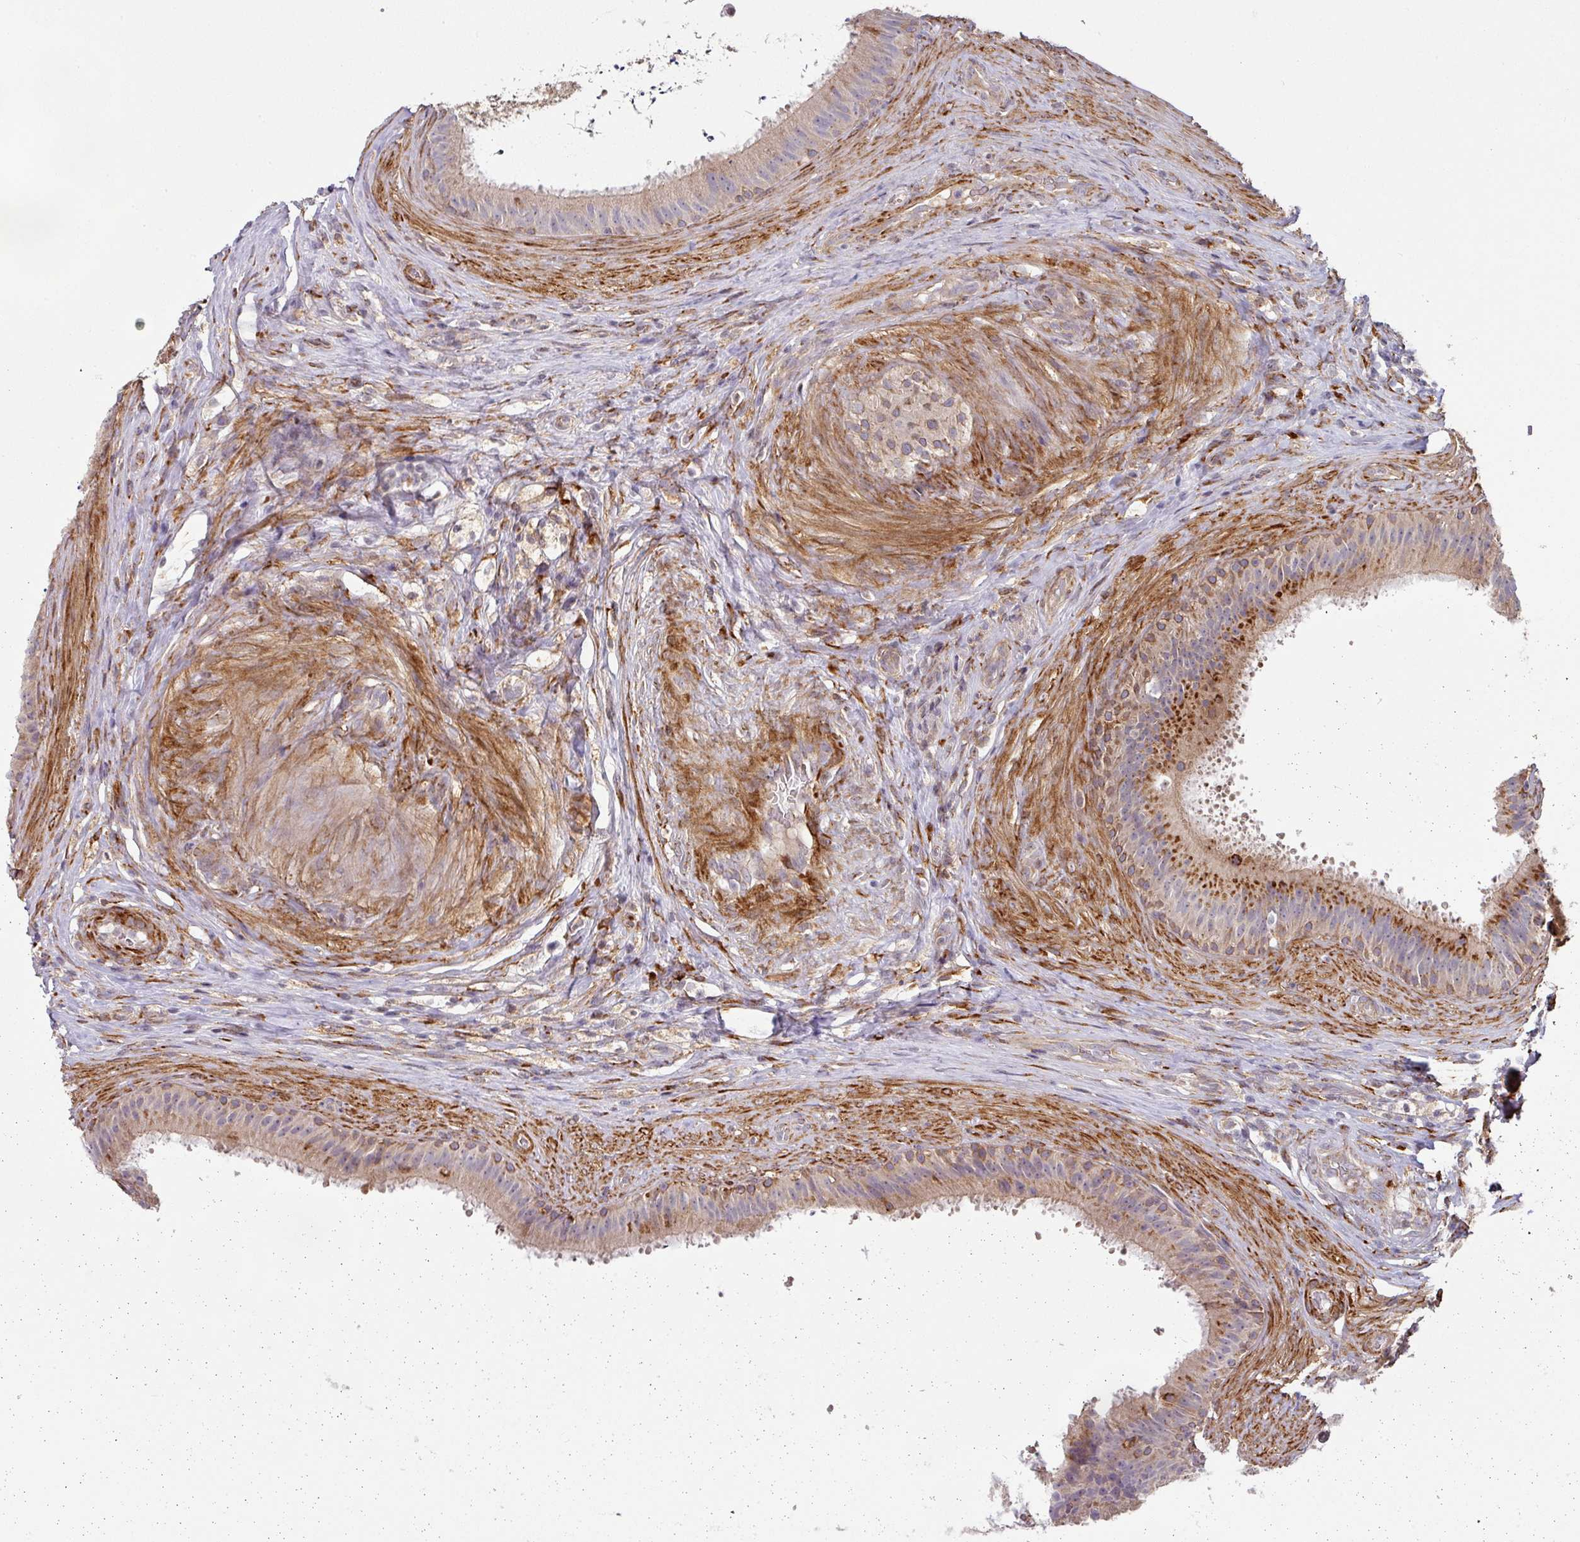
{"staining": {"intensity": "moderate", "quantity": "25%-75%", "location": "cytoplasmic/membranous"}, "tissue": "epididymis", "cell_type": "Glandular cells", "image_type": "normal", "snomed": [{"axis": "morphology", "description": "Normal tissue, NOS"}, {"axis": "topography", "description": "Testis"}, {"axis": "topography", "description": "Epididymis"}], "caption": "A medium amount of moderate cytoplasmic/membranous positivity is appreciated in about 25%-75% of glandular cells in benign epididymis. Using DAB (brown) and hematoxylin (blue) stains, captured at high magnification using brightfield microscopy.", "gene": "ZNF268", "patient": {"sex": "male", "age": 41}}